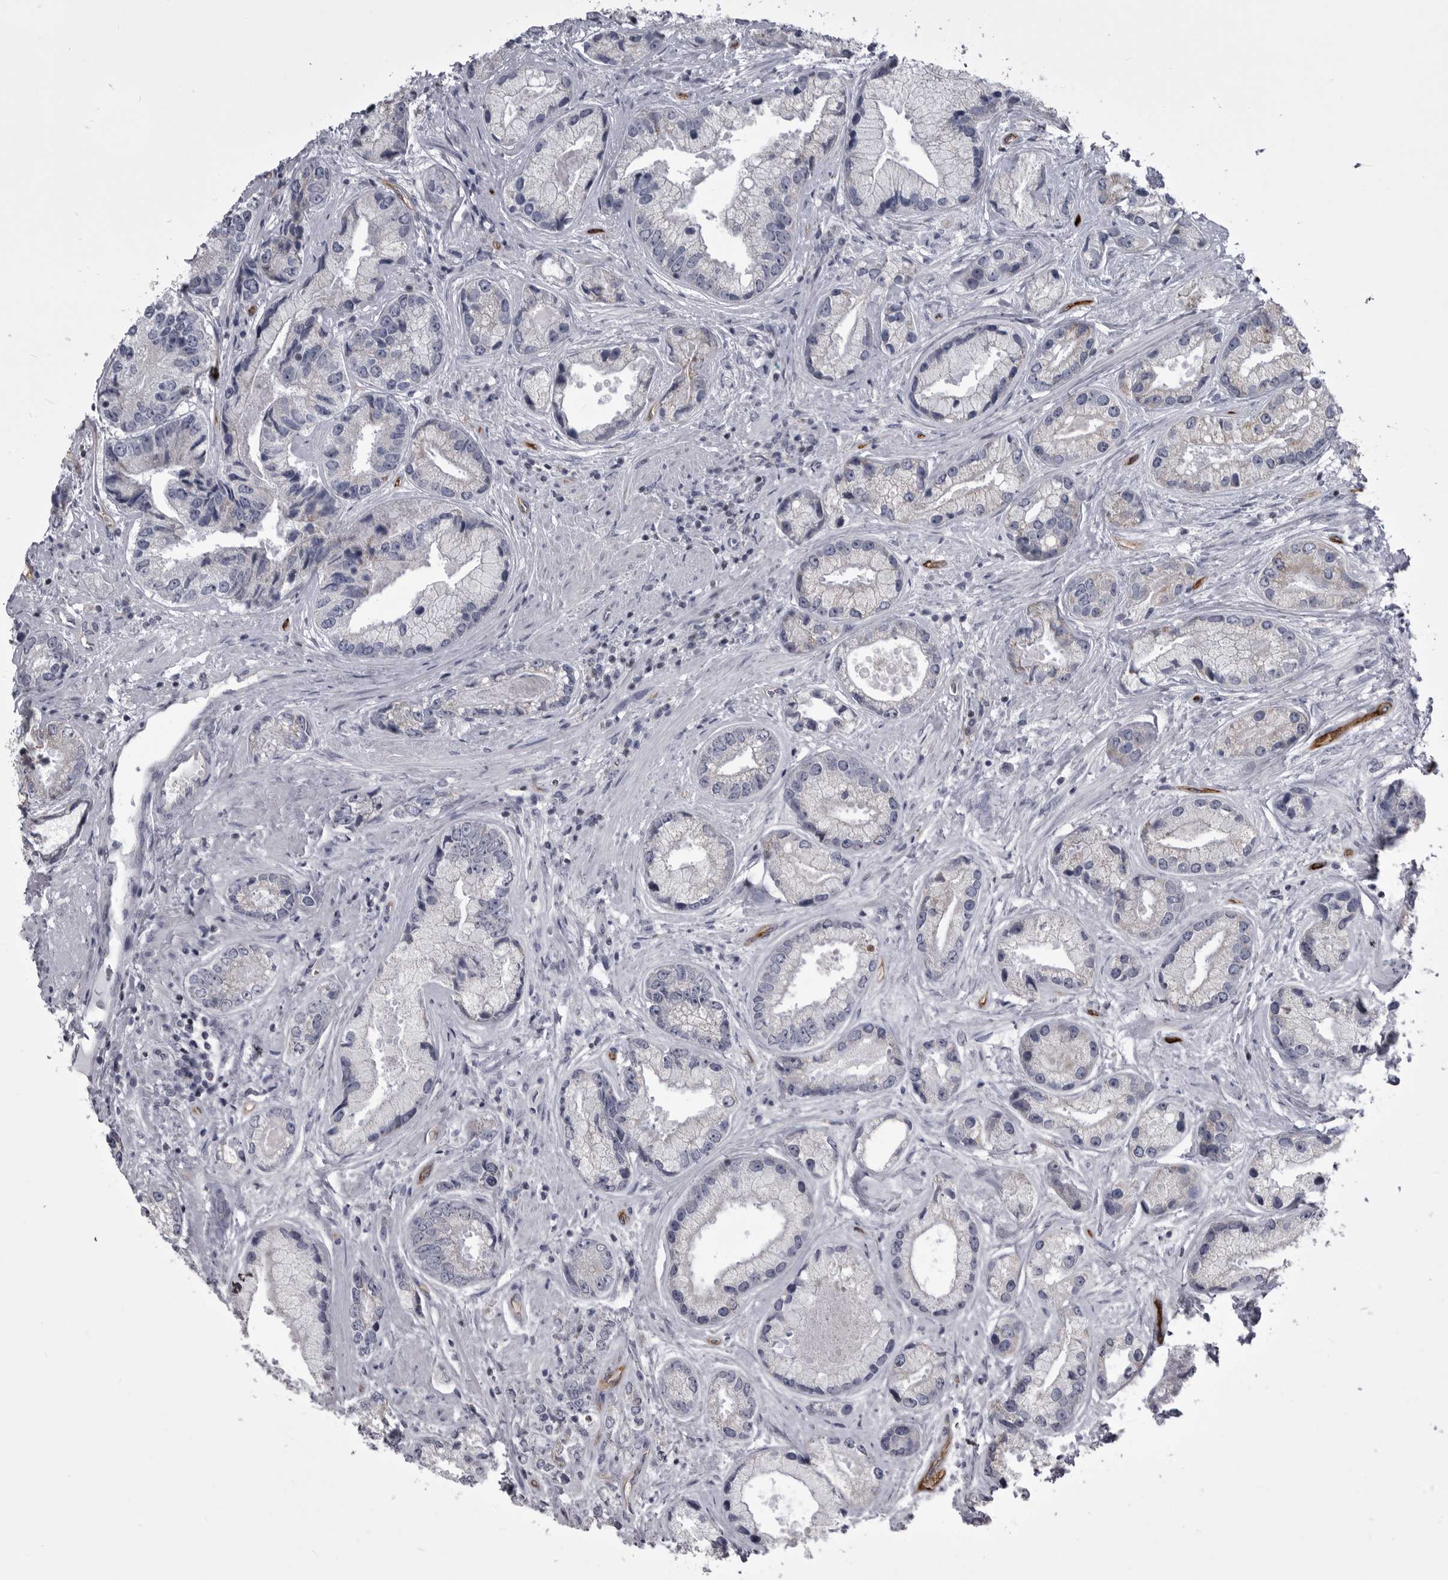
{"staining": {"intensity": "negative", "quantity": "none", "location": "none"}, "tissue": "prostate cancer", "cell_type": "Tumor cells", "image_type": "cancer", "snomed": [{"axis": "morphology", "description": "Adenocarcinoma, High grade"}, {"axis": "topography", "description": "Prostate"}], "caption": "Human prostate cancer (adenocarcinoma (high-grade)) stained for a protein using IHC shows no positivity in tumor cells.", "gene": "OPLAH", "patient": {"sex": "male", "age": 61}}